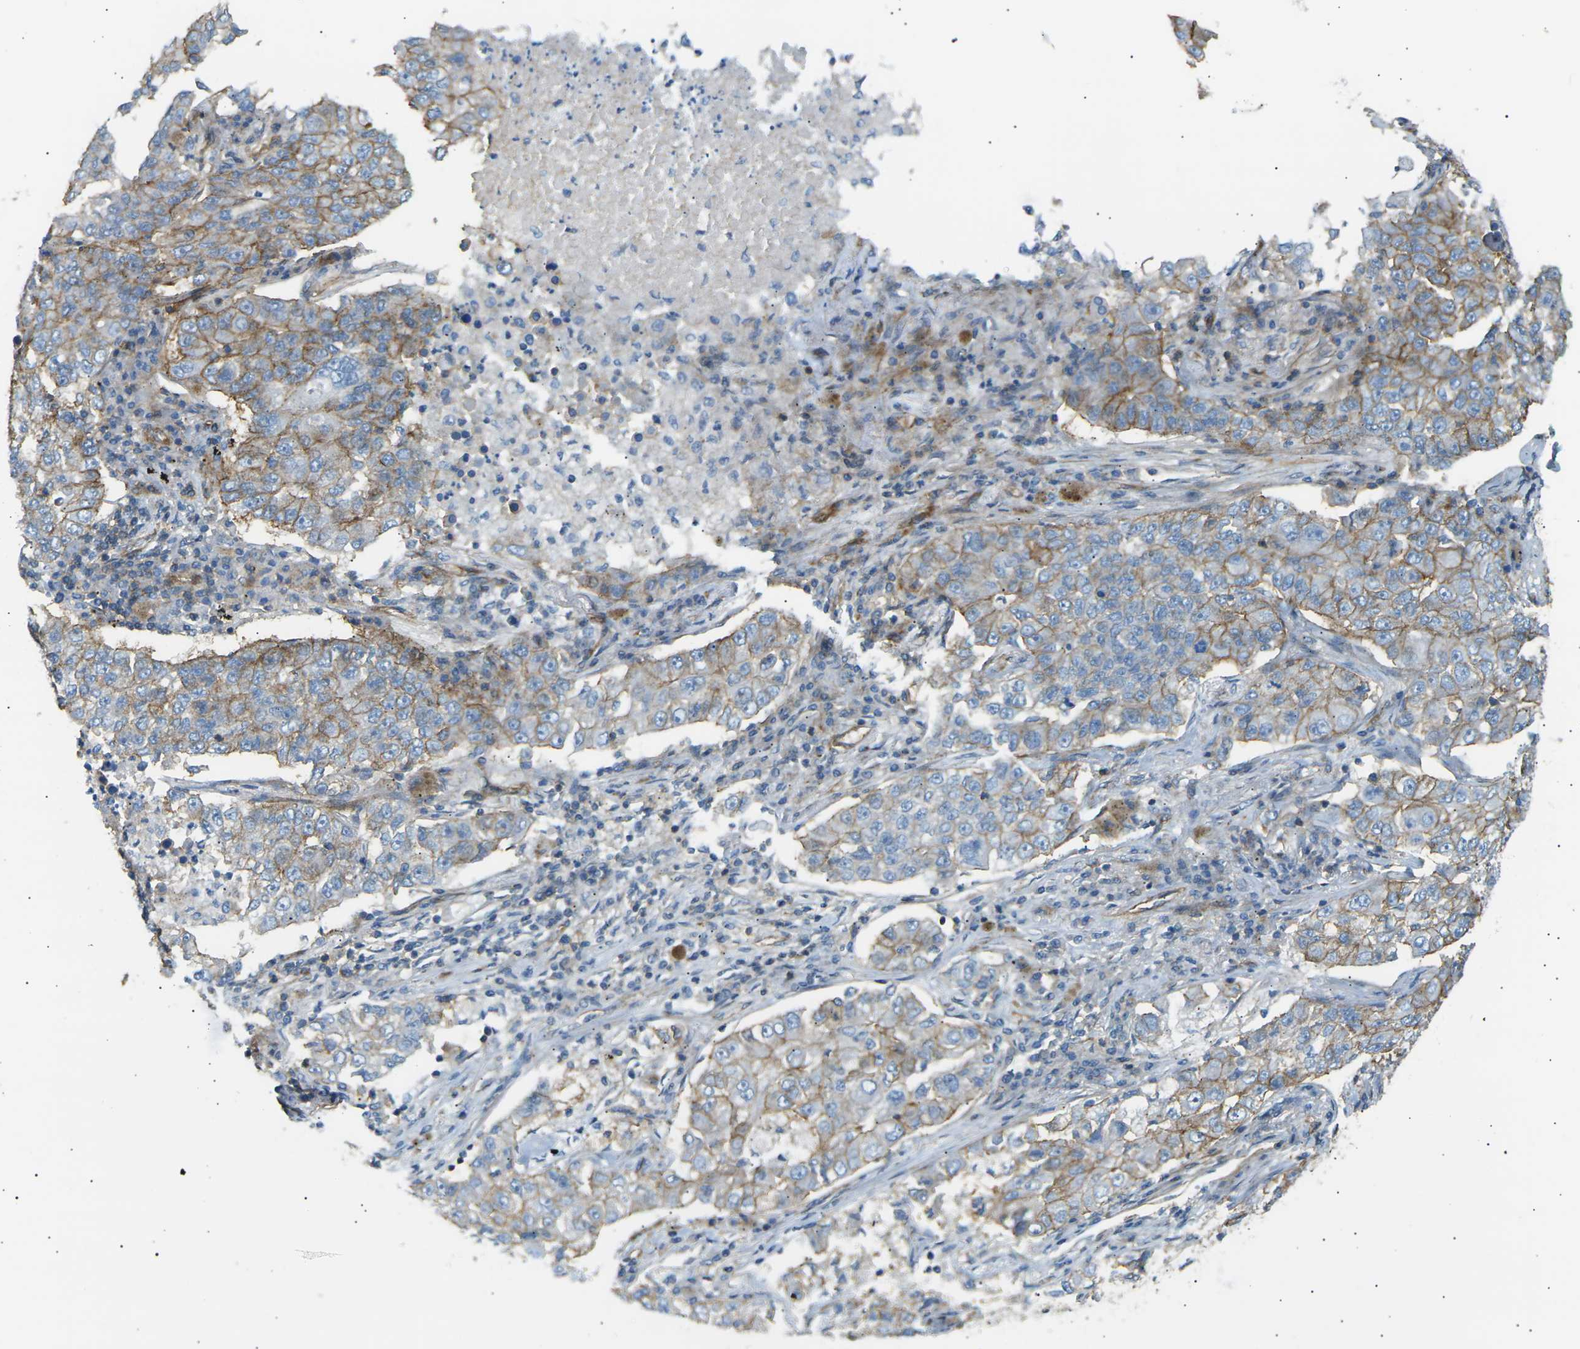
{"staining": {"intensity": "moderate", "quantity": "25%-75%", "location": "cytoplasmic/membranous"}, "tissue": "lung cancer", "cell_type": "Tumor cells", "image_type": "cancer", "snomed": [{"axis": "morphology", "description": "Adenocarcinoma, NOS"}, {"axis": "topography", "description": "Lung"}], "caption": "A high-resolution micrograph shows IHC staining of lung adenocarcinoma, which reveals moderate cytoplasmic/membranous expression in approximately 25%-75% of tumor cells. (brown staining indicates protein expression, while blue staining denotes nuclei).", "gene": "ATP2B4", "patient": {"sex": "male", "age": 49}}